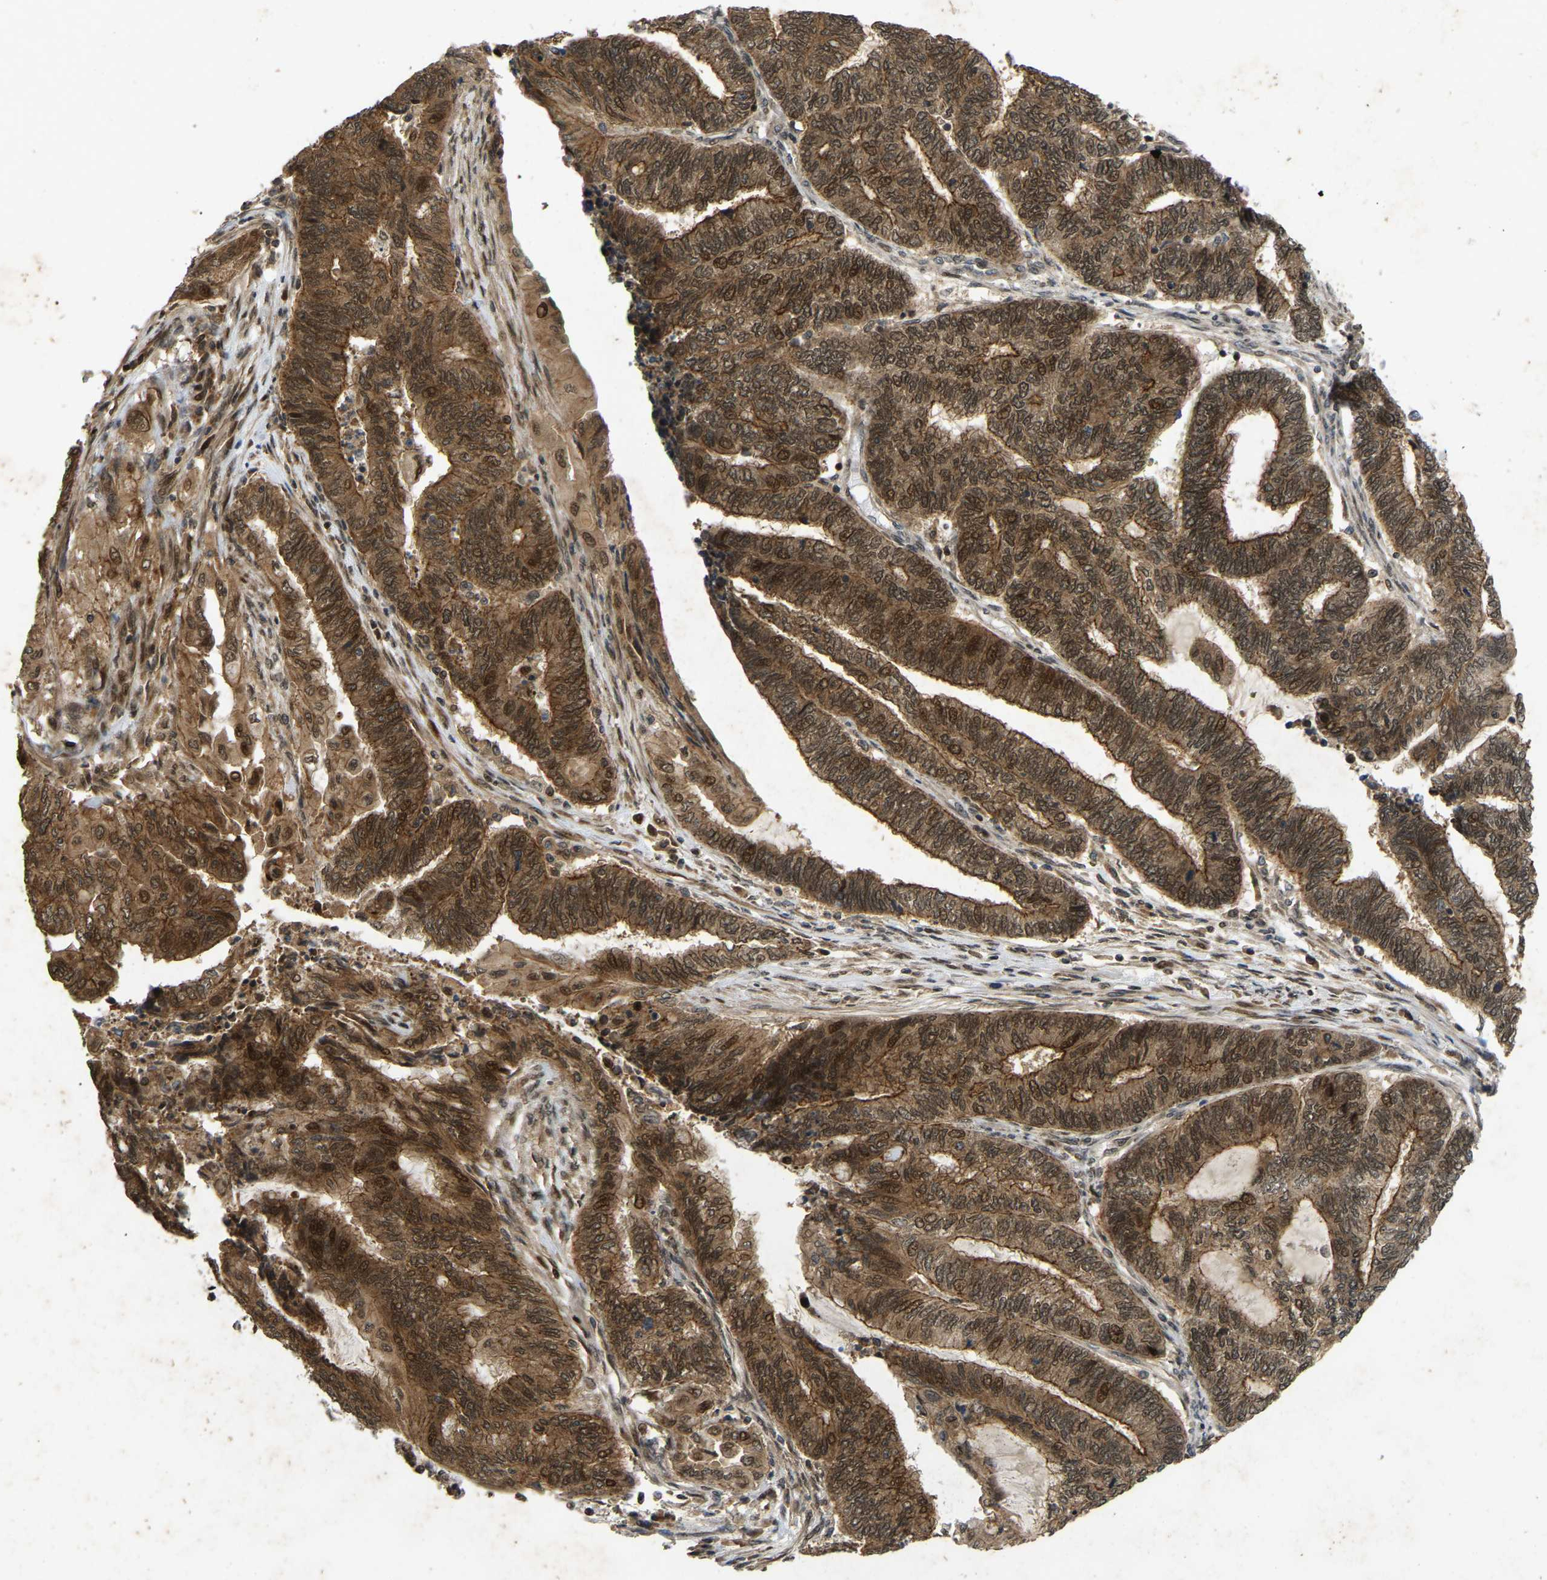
{"staining": {"intensity": "strong", "quantity": ">75%", "location": "cytoplasmic/membranous,nuclear"}, "tissue": "endometrial cancer", "cell_type": "Tumor cells", "image_type": "cancer", "snomed": [{"axis": "morphology", "description": "Adenocarcinoma, NOS"}, {"axis": "topography", "description": "Uterus"}, {"axis": "topography", "description": "Endometrium"}], "caption": "This micrograph shows immunohistochemistry staining of human endometrial adenocarcinoma, with high strong cytoplasmic/membranous and nuclear positivity in about >75% of tumor cells.", "gene": "KIAA1549", "patient": {"sex": "female", "age": 70}}